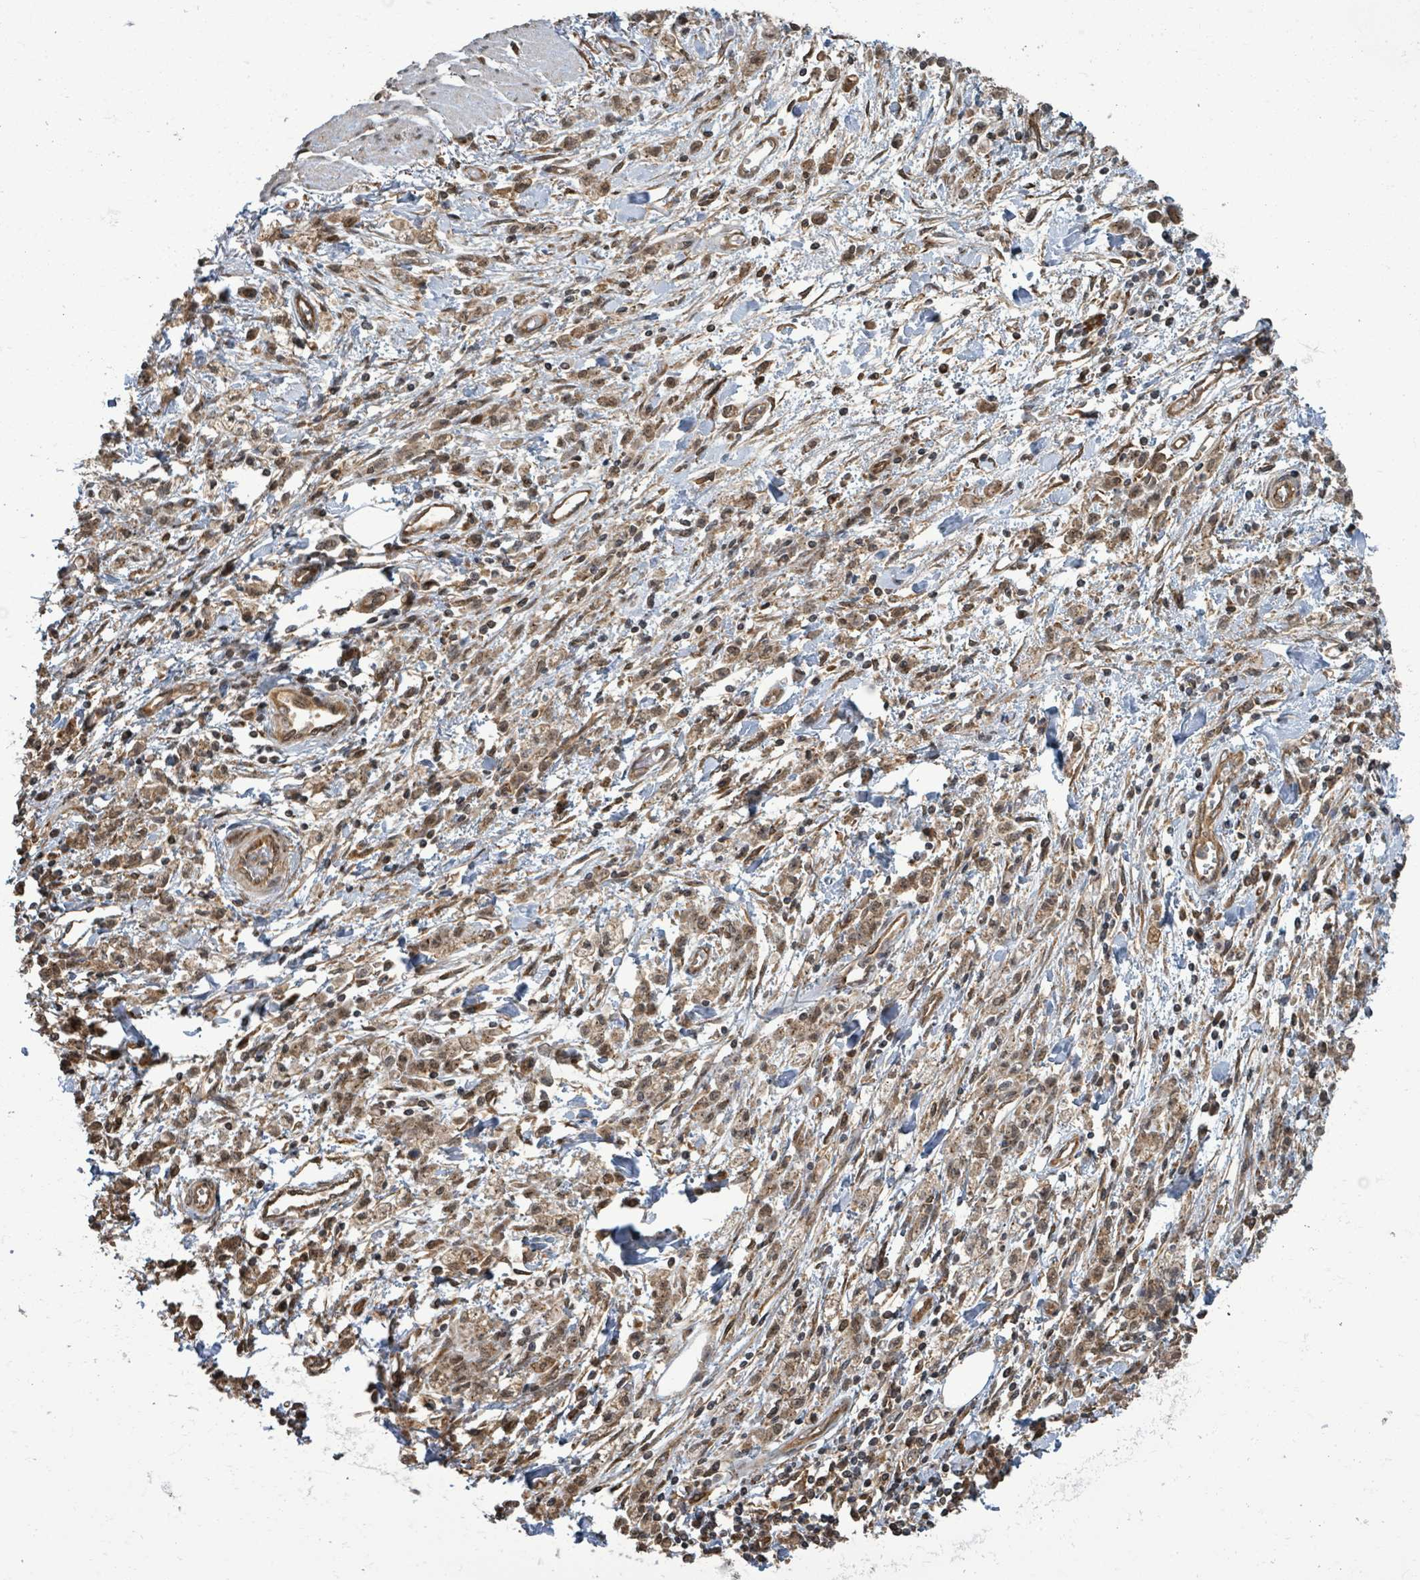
{"staining": {"intensity": "moderate", "quantity": ">75%", "location": "cytoplasmic/membranous,nuclear"}, "tissue": "stomach cancer", "cell_type": "Tumor cells", "image_type": "cancer", "snomed": [{"axis": "morphology", "description": "Adenocarcinoma, NOS"}, {"axis": "topography", "description": "Stomach"}], "caption": "A brown stain shows moderate cytoplasmic/membranous and nuclear expression of a protein in human stomach adenocarcinoma tumor cells.", "gene": "KLC1", "patient": {"sex": "male", "age": 77}}